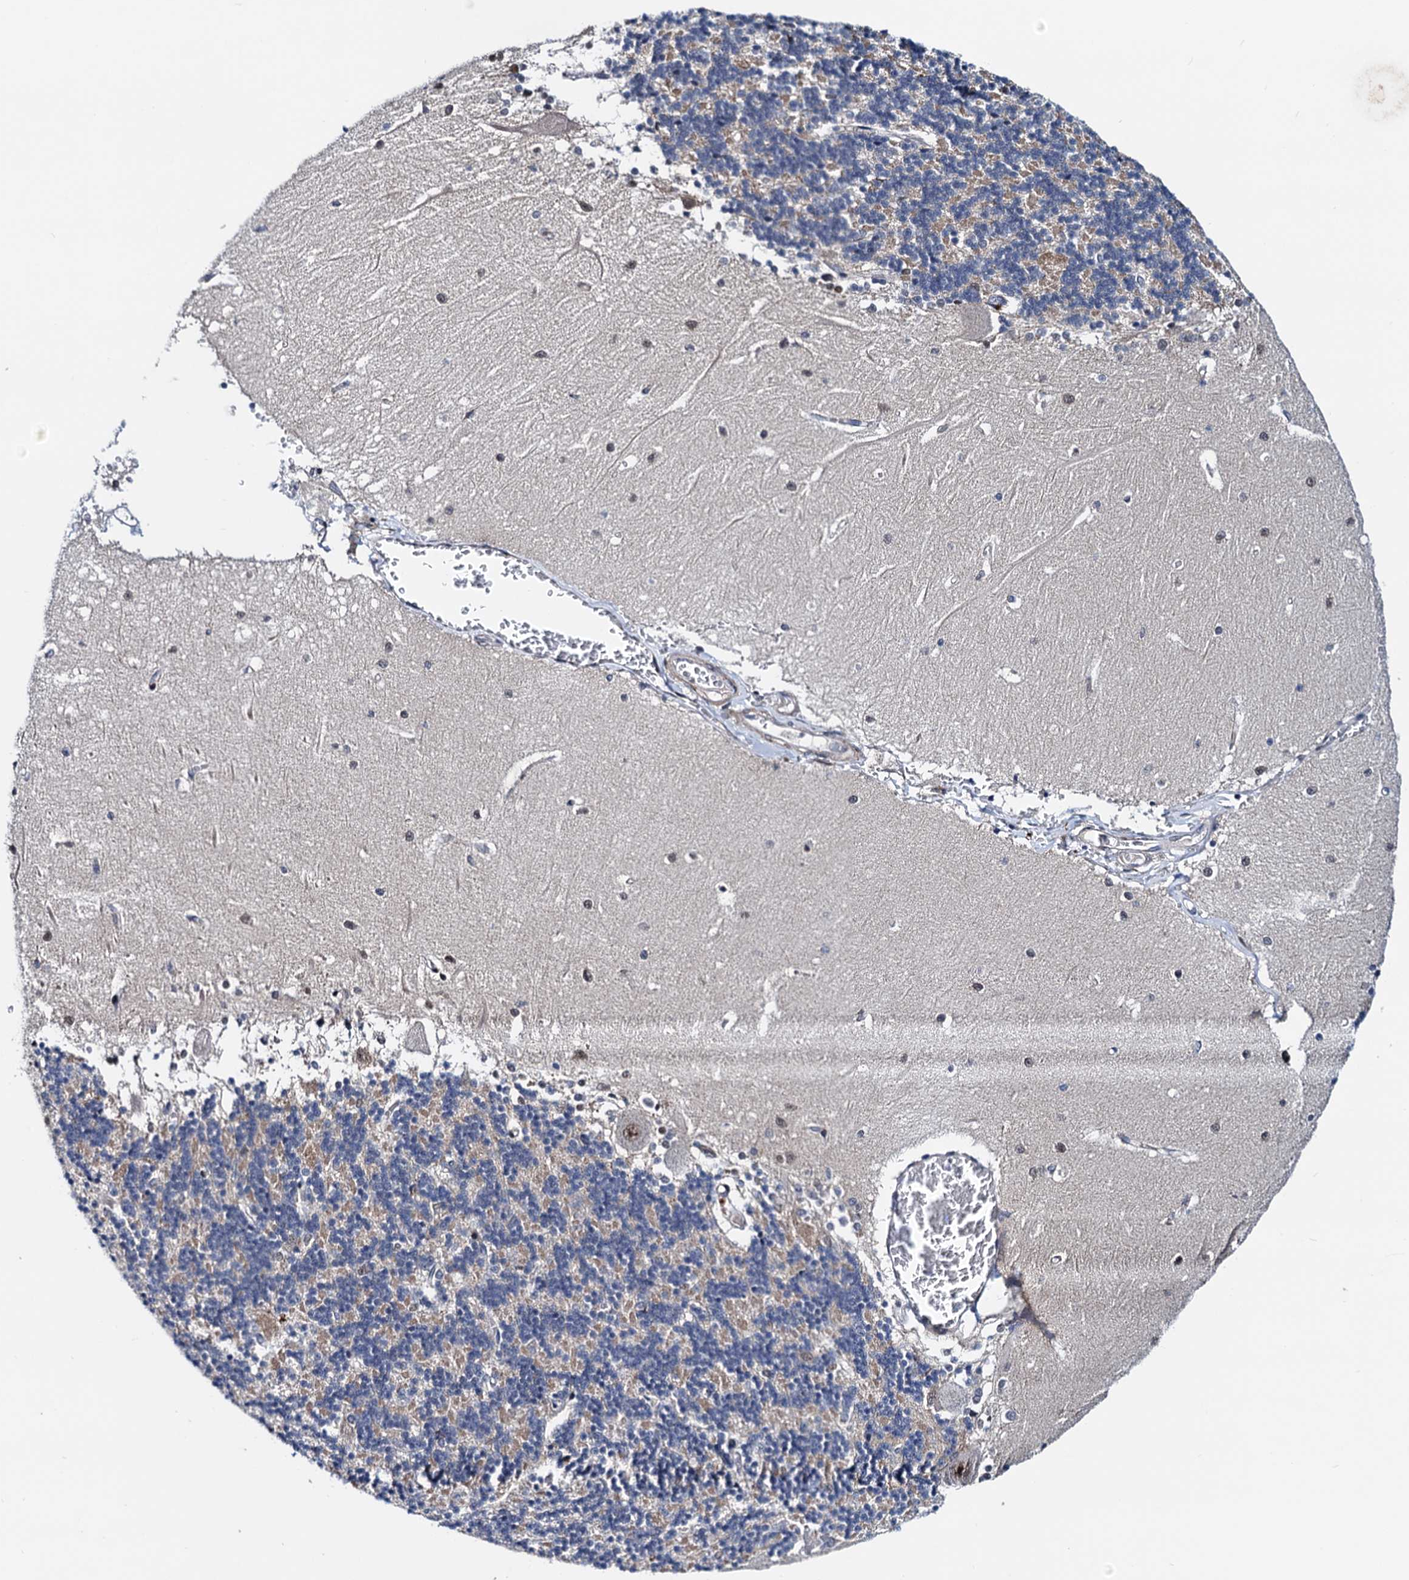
{"staining": {"intensity": "negative", "quantity": "none", "location": "none"}, "tissue": "cerebellum", "cell_type": "Cells in granular layer", "image_type": "normal", "snomed": [{"axis": "morphology", "description": "Normal tissue, NOS"}, {"axis": "topography", "description": "Cerebellum"}], "caption": "Histopathology image shows no protein positivity in cells in granular layer of unremarkable cerebellum. The staining is performed using DAB brown chromogen with nuclei counter-stained in using hematoxylin.", "gene": "COA4", "patient": {"sex": "male", "age": 37}}